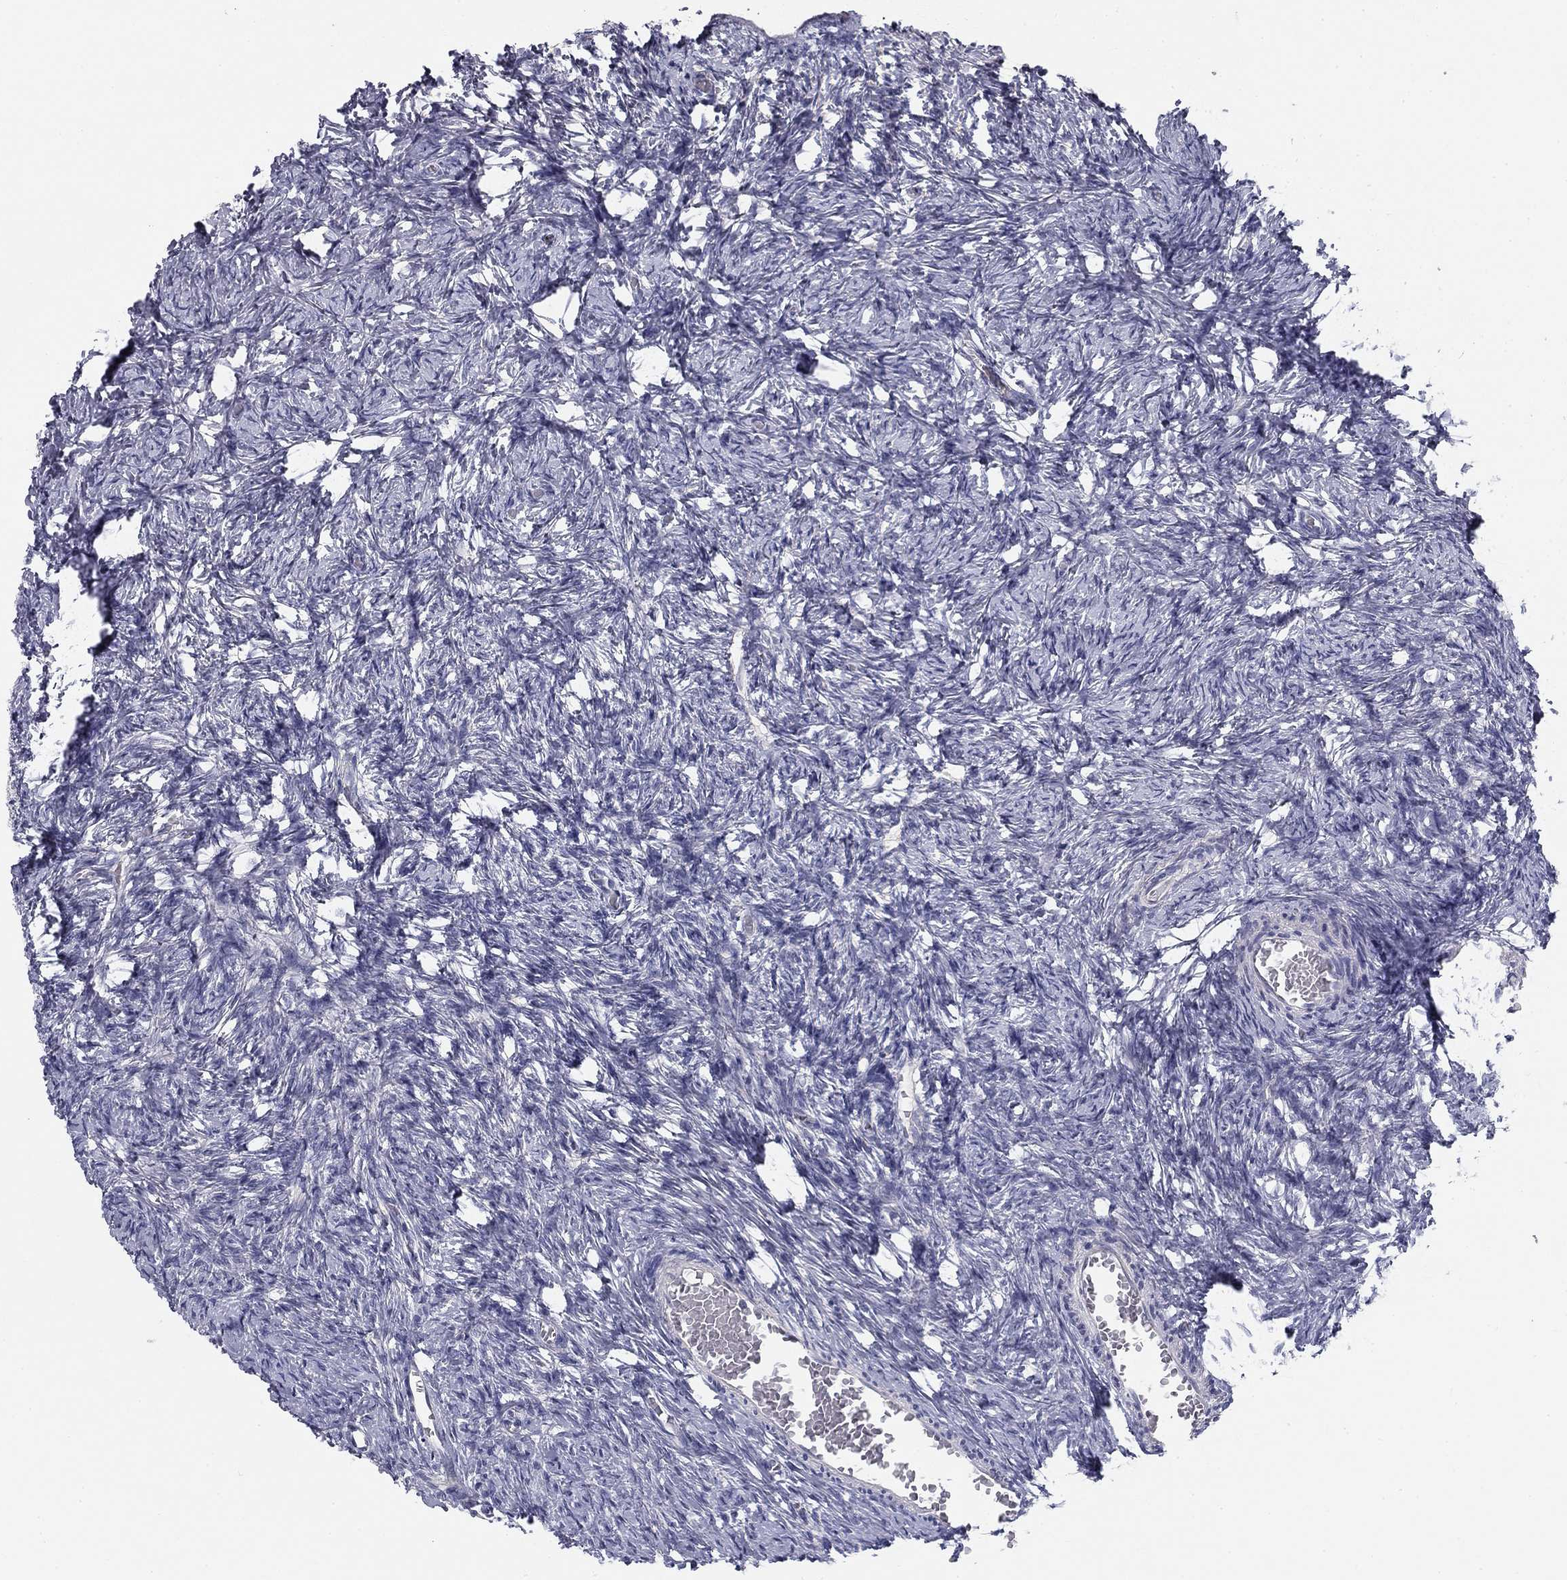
{"staining": {"intensity": "negative", "quantity": "none", "location": "none"}, "tissue": "ovary", "cell_type": "Follicle cells", "image_type": "normal", "snomed": [{"axis": "morphology", "description": "Normal tissue, NOS"}, {"axis": "topography", "description": "Ovary"}], "caption": "Immunohistochemistry (IHC) micrograph of unremarkable human ovary stained for a protein (brown), which shows no staining in follicle cells.", "gene": "SLC2A9", "patient": {"sex": "female", "age": 39}}